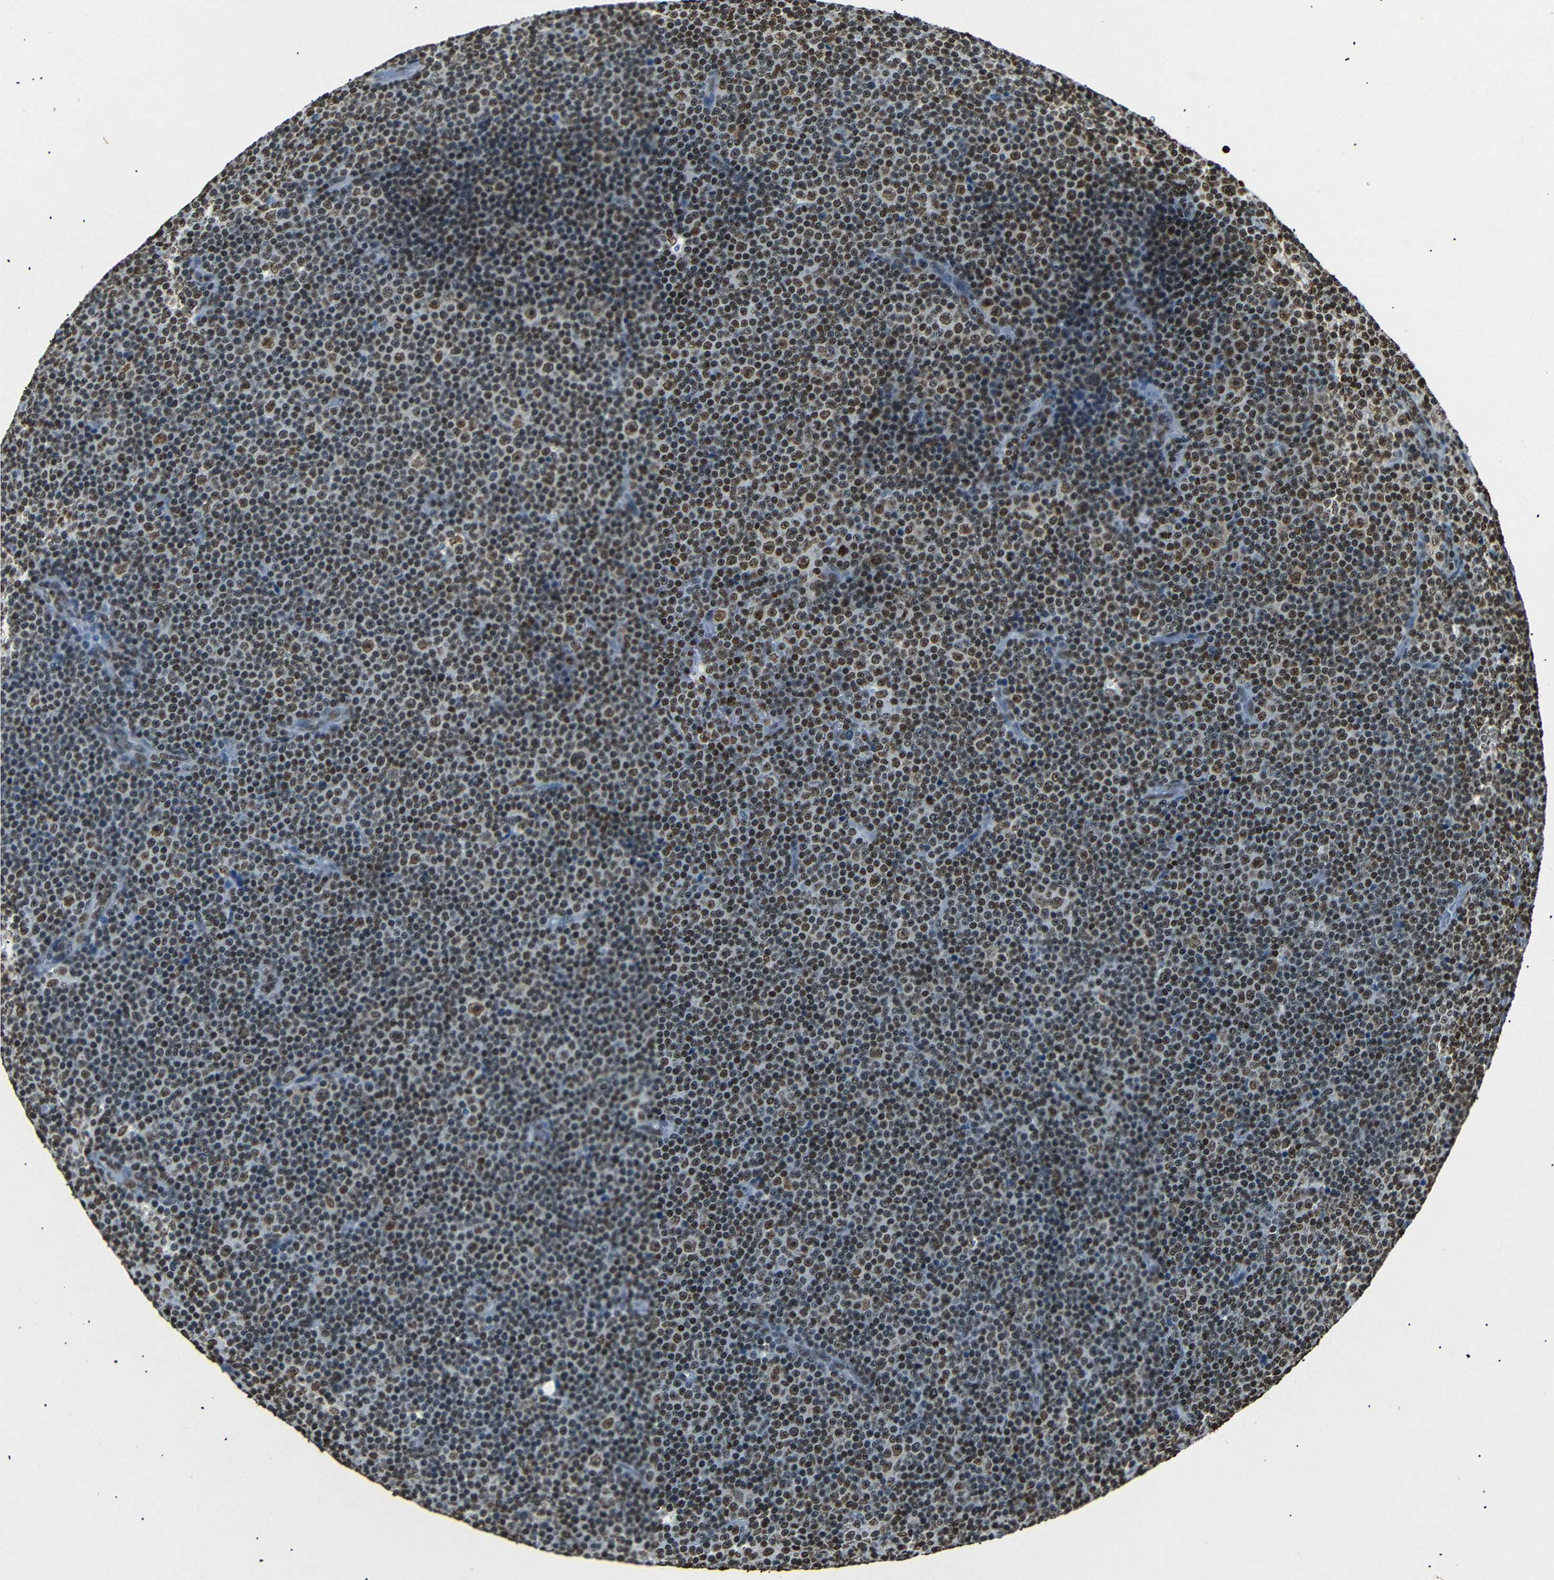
{"staining": {"intensity": "strong", "quantity": ">75%", "location": "nuclear"}, "tissue": "lymphoma", "cell_type": "Tumor cells", "image_type": "cancer", "snomed": [{"axis": "morphology", "description": "Malignant lymphoma, non-Hodgkin's type, Low grade"}, {"axis": "topography", "description": "Lymph node"}], "caption": "The micrograph displays immunohistochemical staining of lymphoma. There is strong nuclear staining is seen in about >75% of tumor cells.", "gene": "HMGN1", "patient": {"sex": "female", "age": 67}}